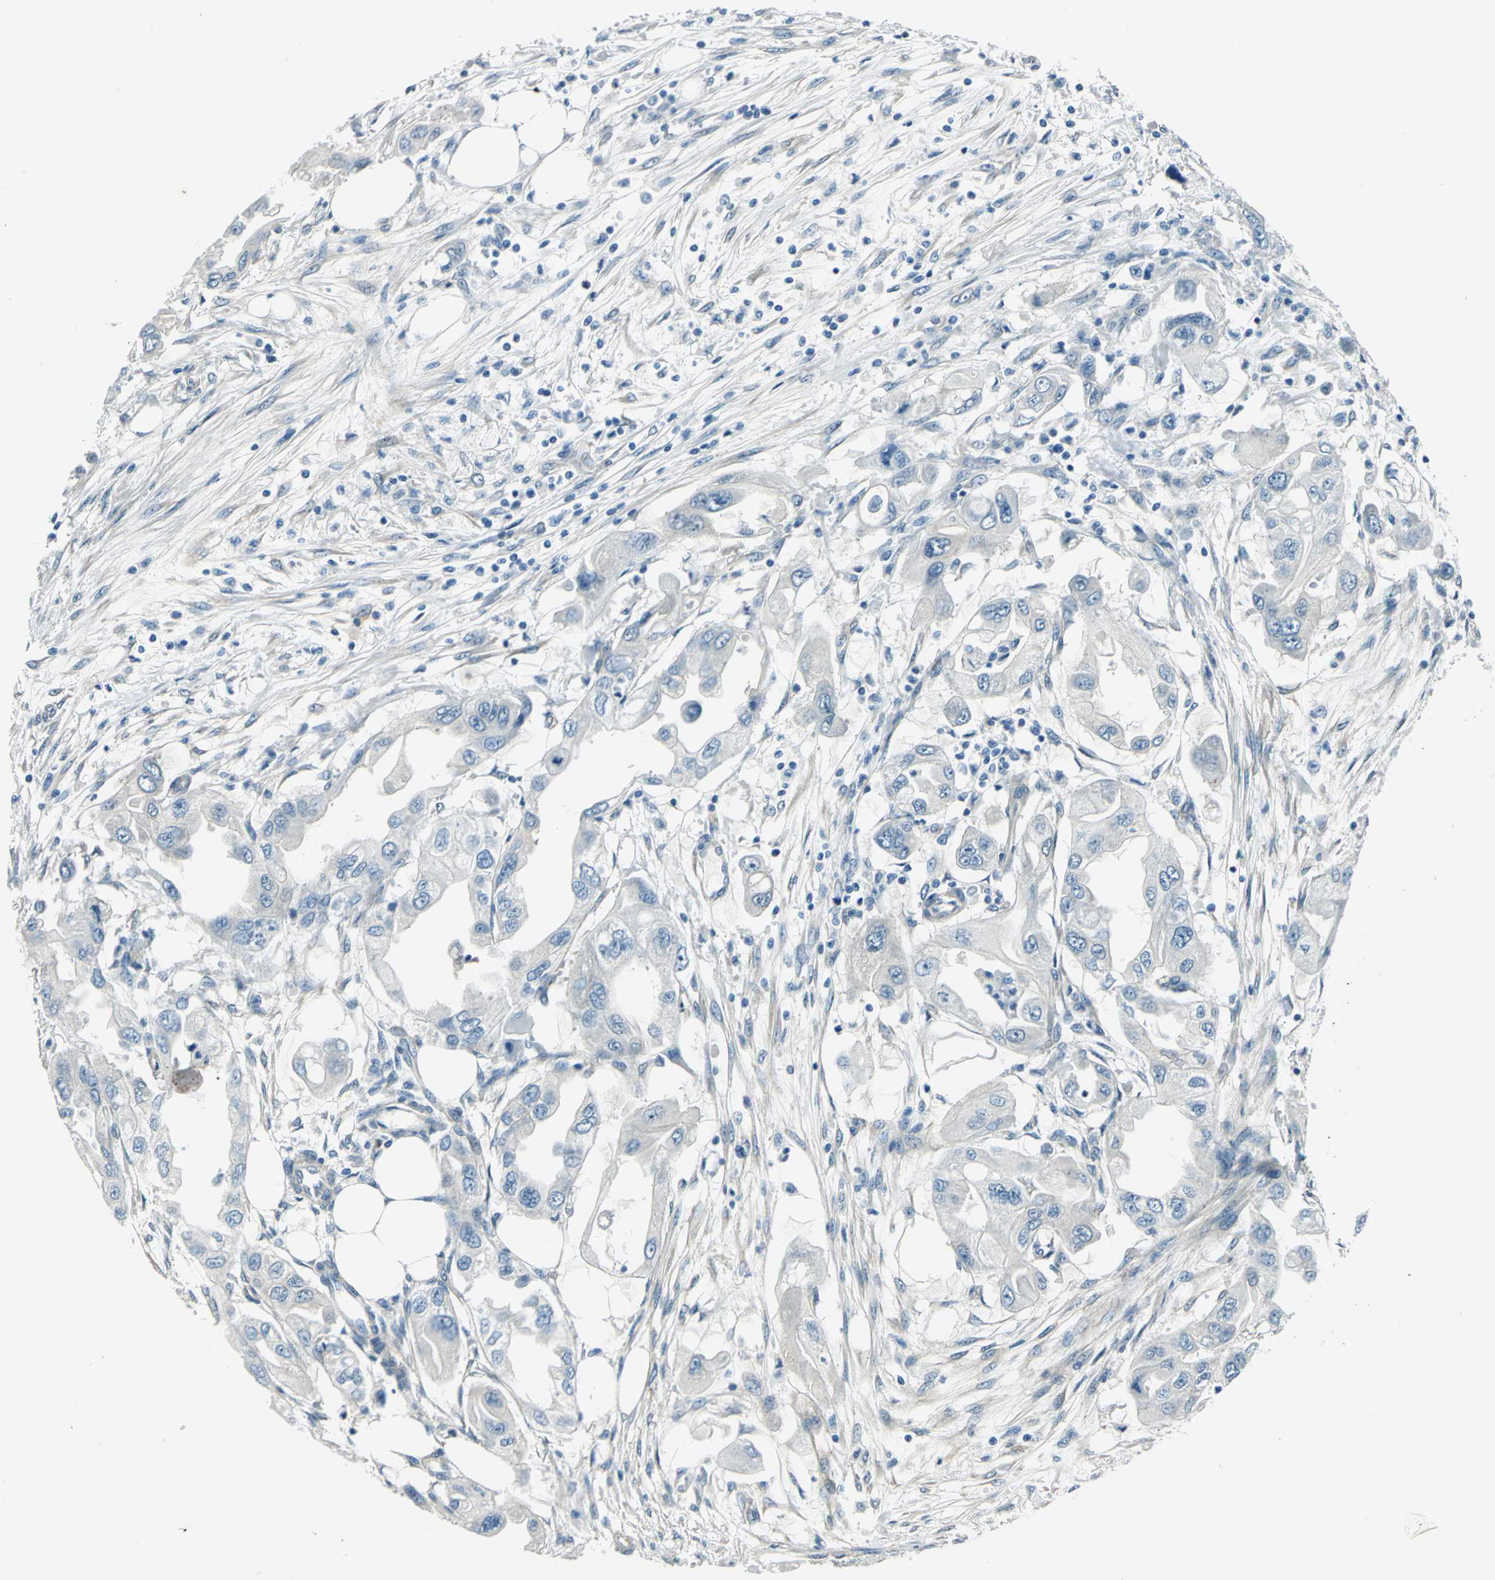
{"staining": {"intensity": "negative", "quantity": "none", "location": "none"}, "tissue": "endometrial cancer", "cell_type": "Tumor cells", "image_type": "cancer", "snomed": [{"axis": "morphology", "description": "Adenocarcinoma, NOS"}, {"axis": "topography", "description": "Endometrium"}], "caption": "High power microscopy micrograph of an immunohistochemistry (IHC) histopathology image of endometrial cancer, revealing no significant staining in tumor cells.", "gene": "CDC42EP1", "patient": {"sex": "female", "age": 67}}